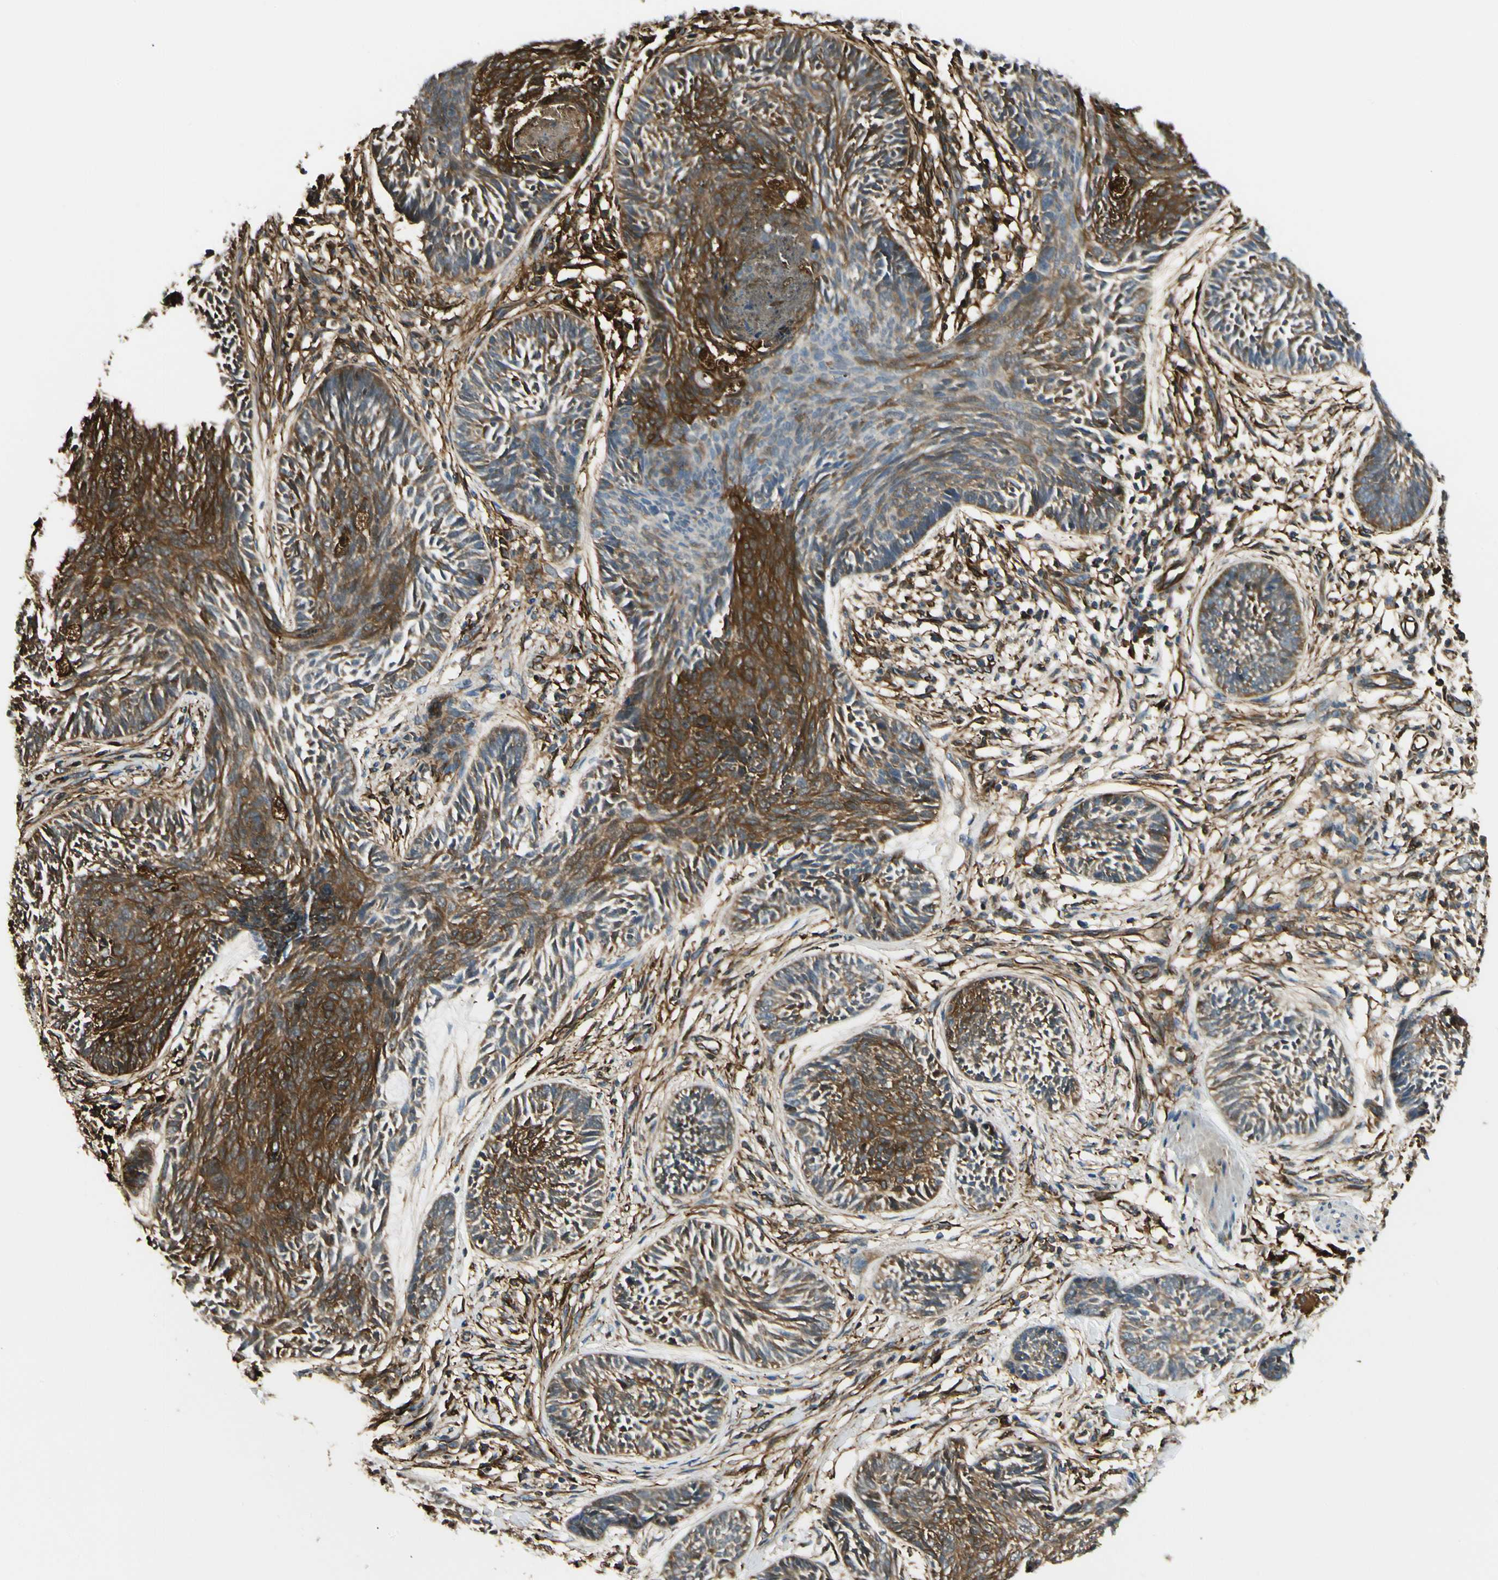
{"staining": {"intensity": "strong", "quantity": "25%-75%", "location": "cytoplasmic/membranous"}, "tissue": "skin cancer", "cell_type": "Tumor cells", "image_type": "cancer", "snomed": [{"axis": "morphology", "description": "Papilloma, NOS"}, {"axis": "morphology", "description": "Basal cell carcinoma"}, {"axis": "topography", "description": "Skin"}], "caption": "Skin cancer (basal cell carcinoma) stained with DAB immunohistochemistry demonstrates high levels of strong cytoplasmic/membranous expression in approximately 25%-75% of tumor cells. (Stains: DAB in brown, nuclei in blue, Microscopy: brightfield microscopy at high magnification).", "gene": "FTH1", "patient": {"sex": "male", "age": 87}}